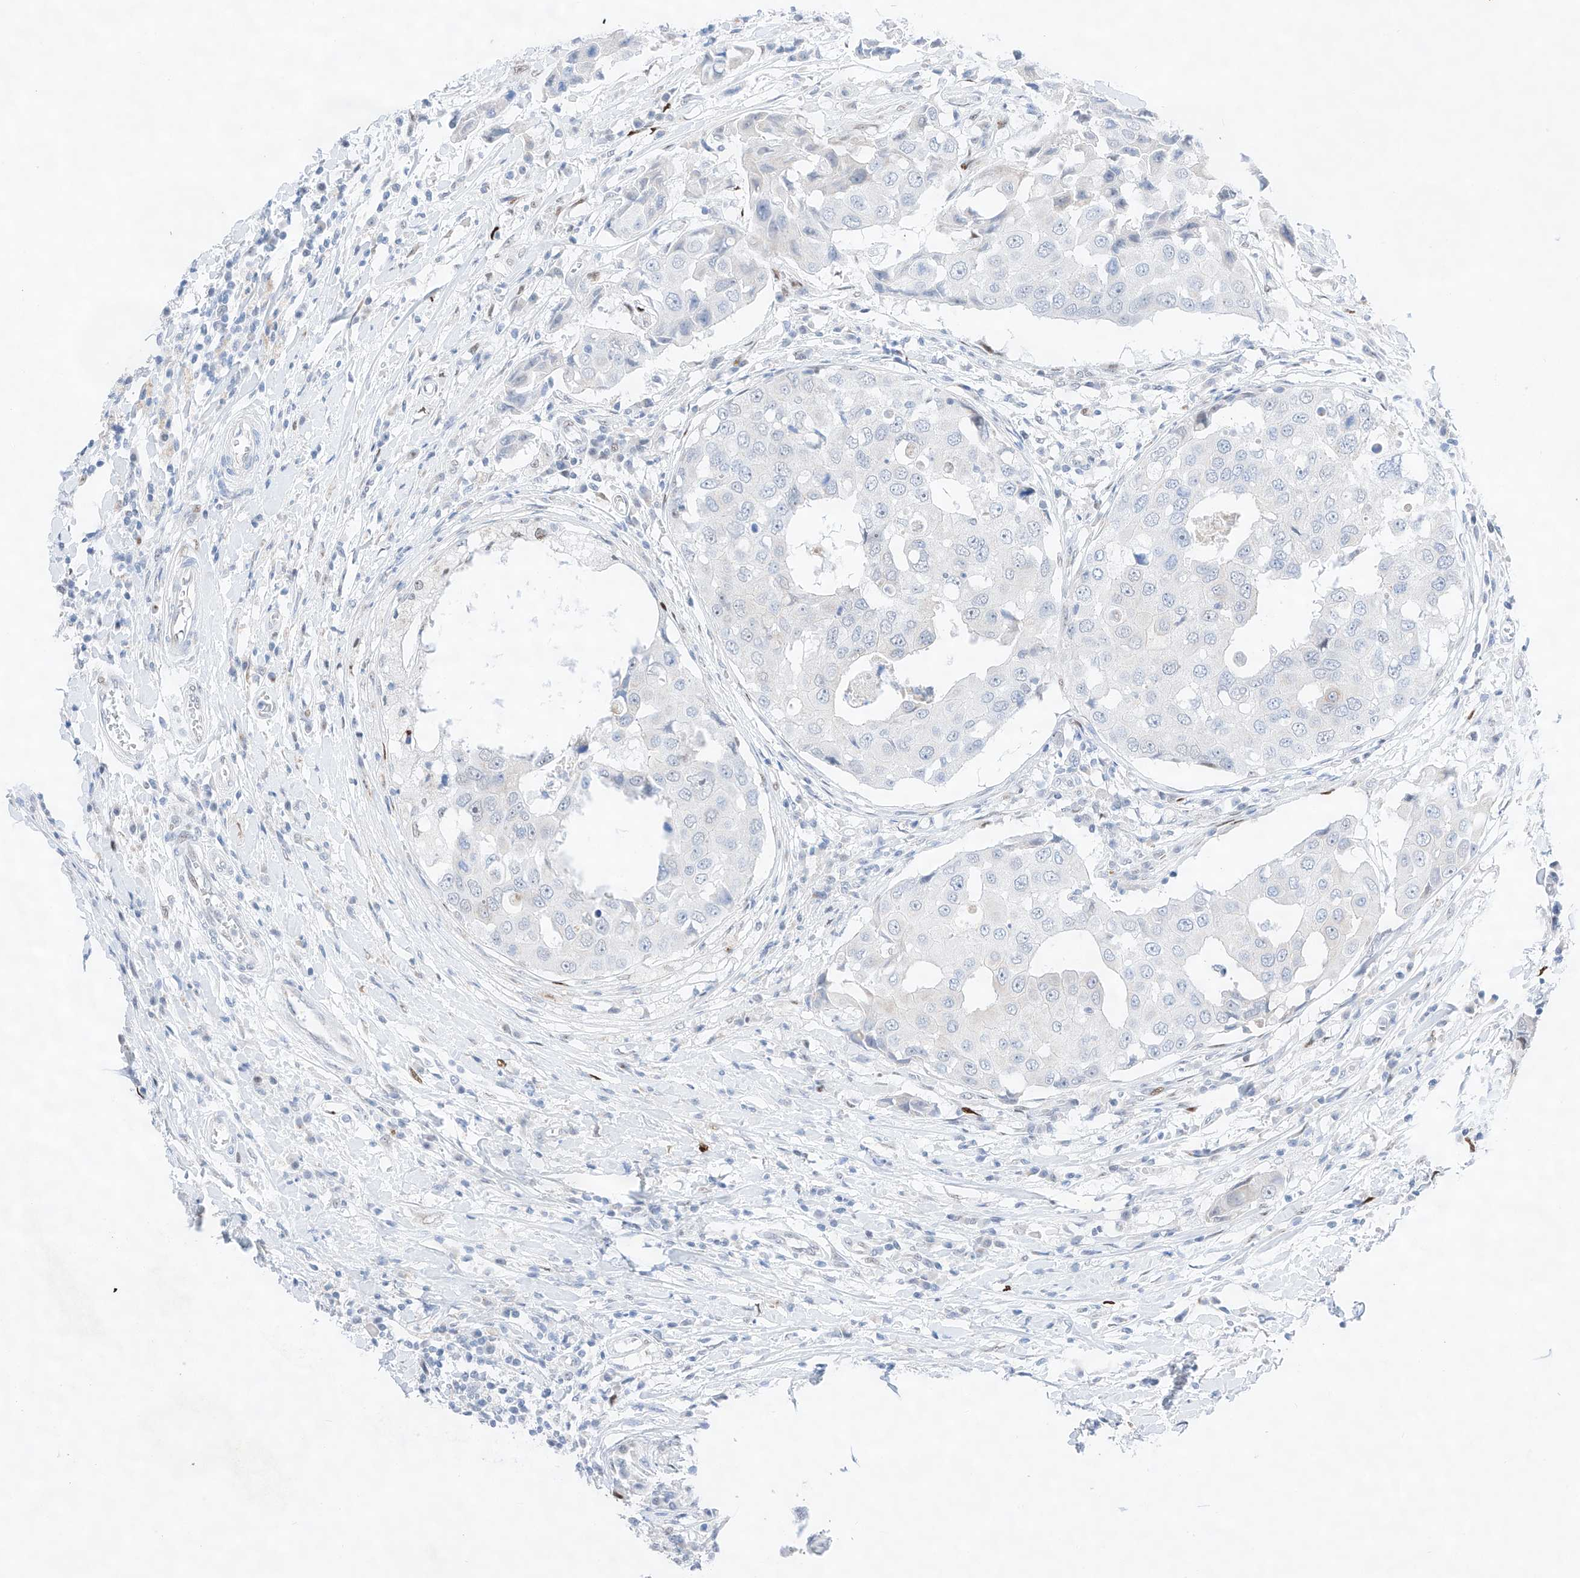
{"staining": {"intensity": "negative", "quantity": "none", "location": "none"}, "tissue": "breast cancer", "cell_type": "Tumor cells", "image_type": "cancer", "snomed": [{"axis": "morphology", "description": "Duct carcinoma"}, {"axis": "topography", "description": "Breast"}], "caption": "An image of human breast intraductal carcinoma is negative for staining in tumor cells.", "gene": "NT5C3B", "patient": {"sex": "female", "age": 27}}